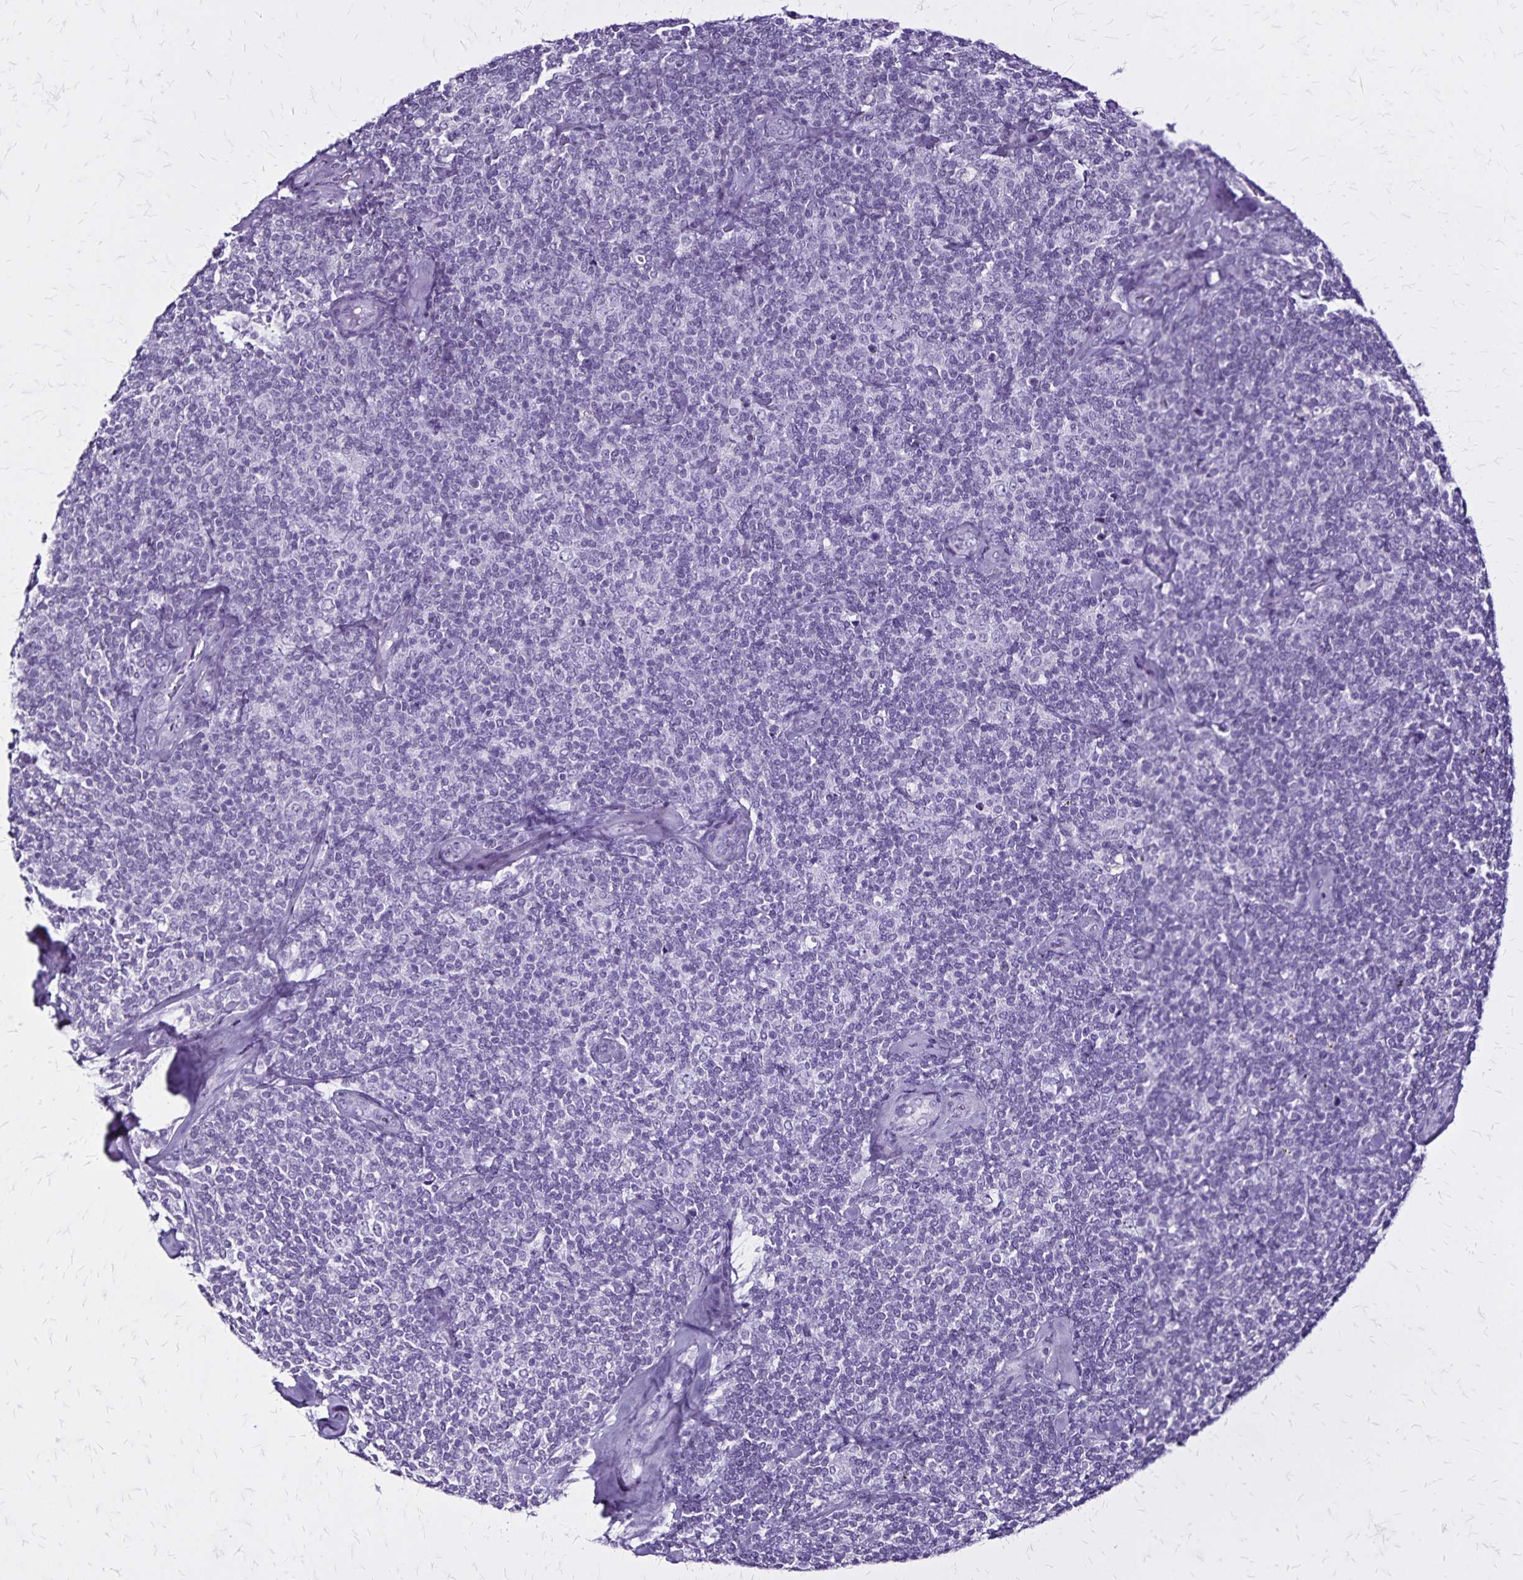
{"staining": {"intensity": "negative", "quantity": "none", "location": "none"}, "tissue": "lymphoma", "cell_type": "Tumor cells", "image_type": "cancer", "snomed": [{"axis": "morphology", "description": "Malignant lymphoma, non-Hodgkin's type, Low grade"}, {"axis": "topography", "description": "Lymph node"}], "caption": "Immunohistochemistry (IHC) of human low-grade malignant lymphoma, non-Hodgkin's type shows no expression in tumor cells. The staining is performed using DAB brown chromogen with nuclei counter-stained in using hematoxylin.", "gene": "KRT2", "patient": {"sex": "female", "age": 56}}